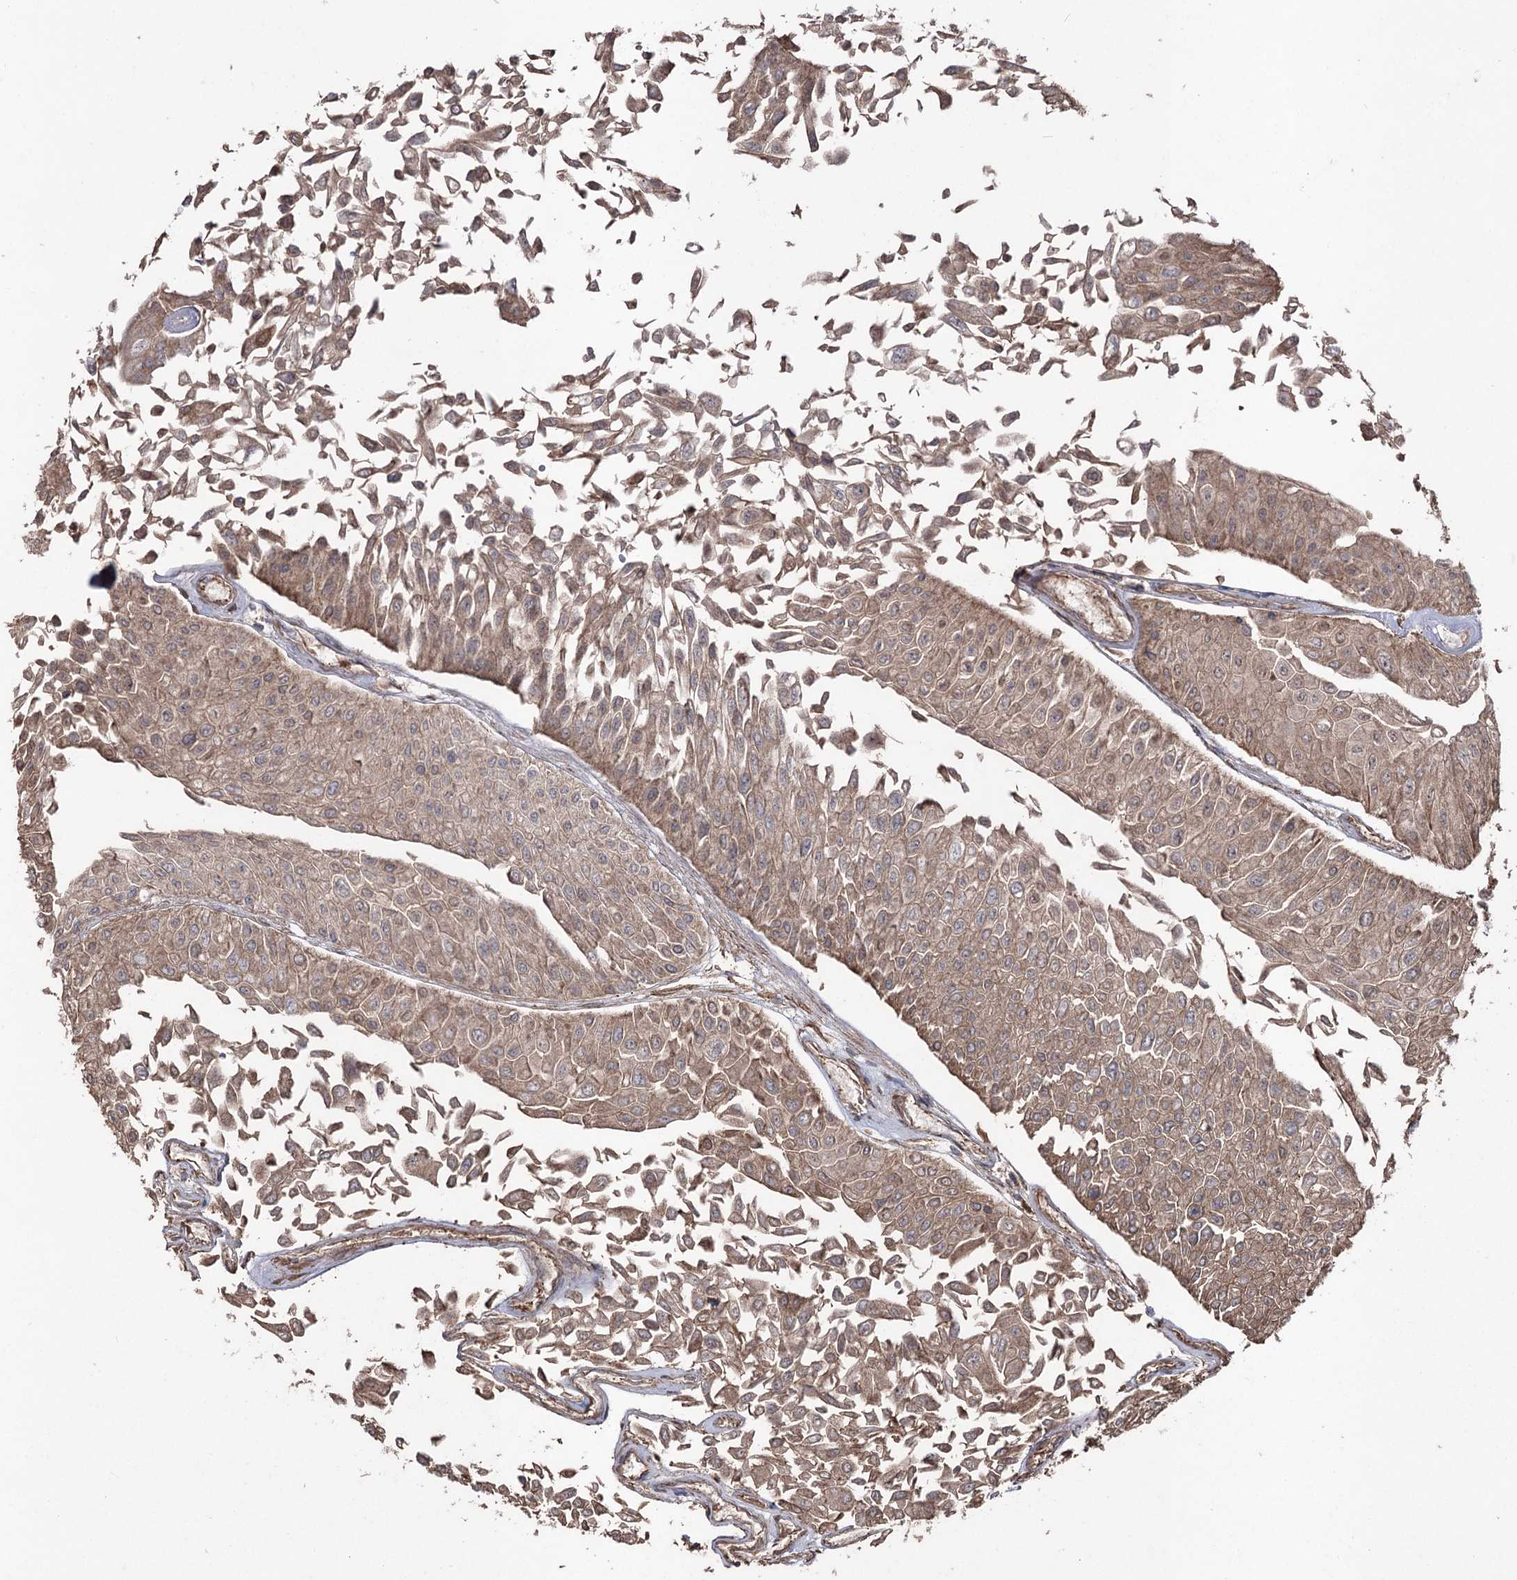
{"staining": {"intensity": "moderate", "quantity": ">75%", "location": "cytoplasmic/membranous"}, "tissue": "urothelial cancer", "cell_type": "Tumor cells", "image_type": "cancer", "snomed": [{"axis": "morphology", "description": "Urothelial carcinoma, Low grade"}, {"axis": "topography", "description": "Urinary bladder"}], "caption": "Urothelial carcinoma (low-grade) stained with immunohistochemistry (IHC) shows moderate cytoplasmic/membranous positivity in approximately >75% of tumor cells.", "gene": "LARS2", "patient": {"sex": "male", "age": 67}}